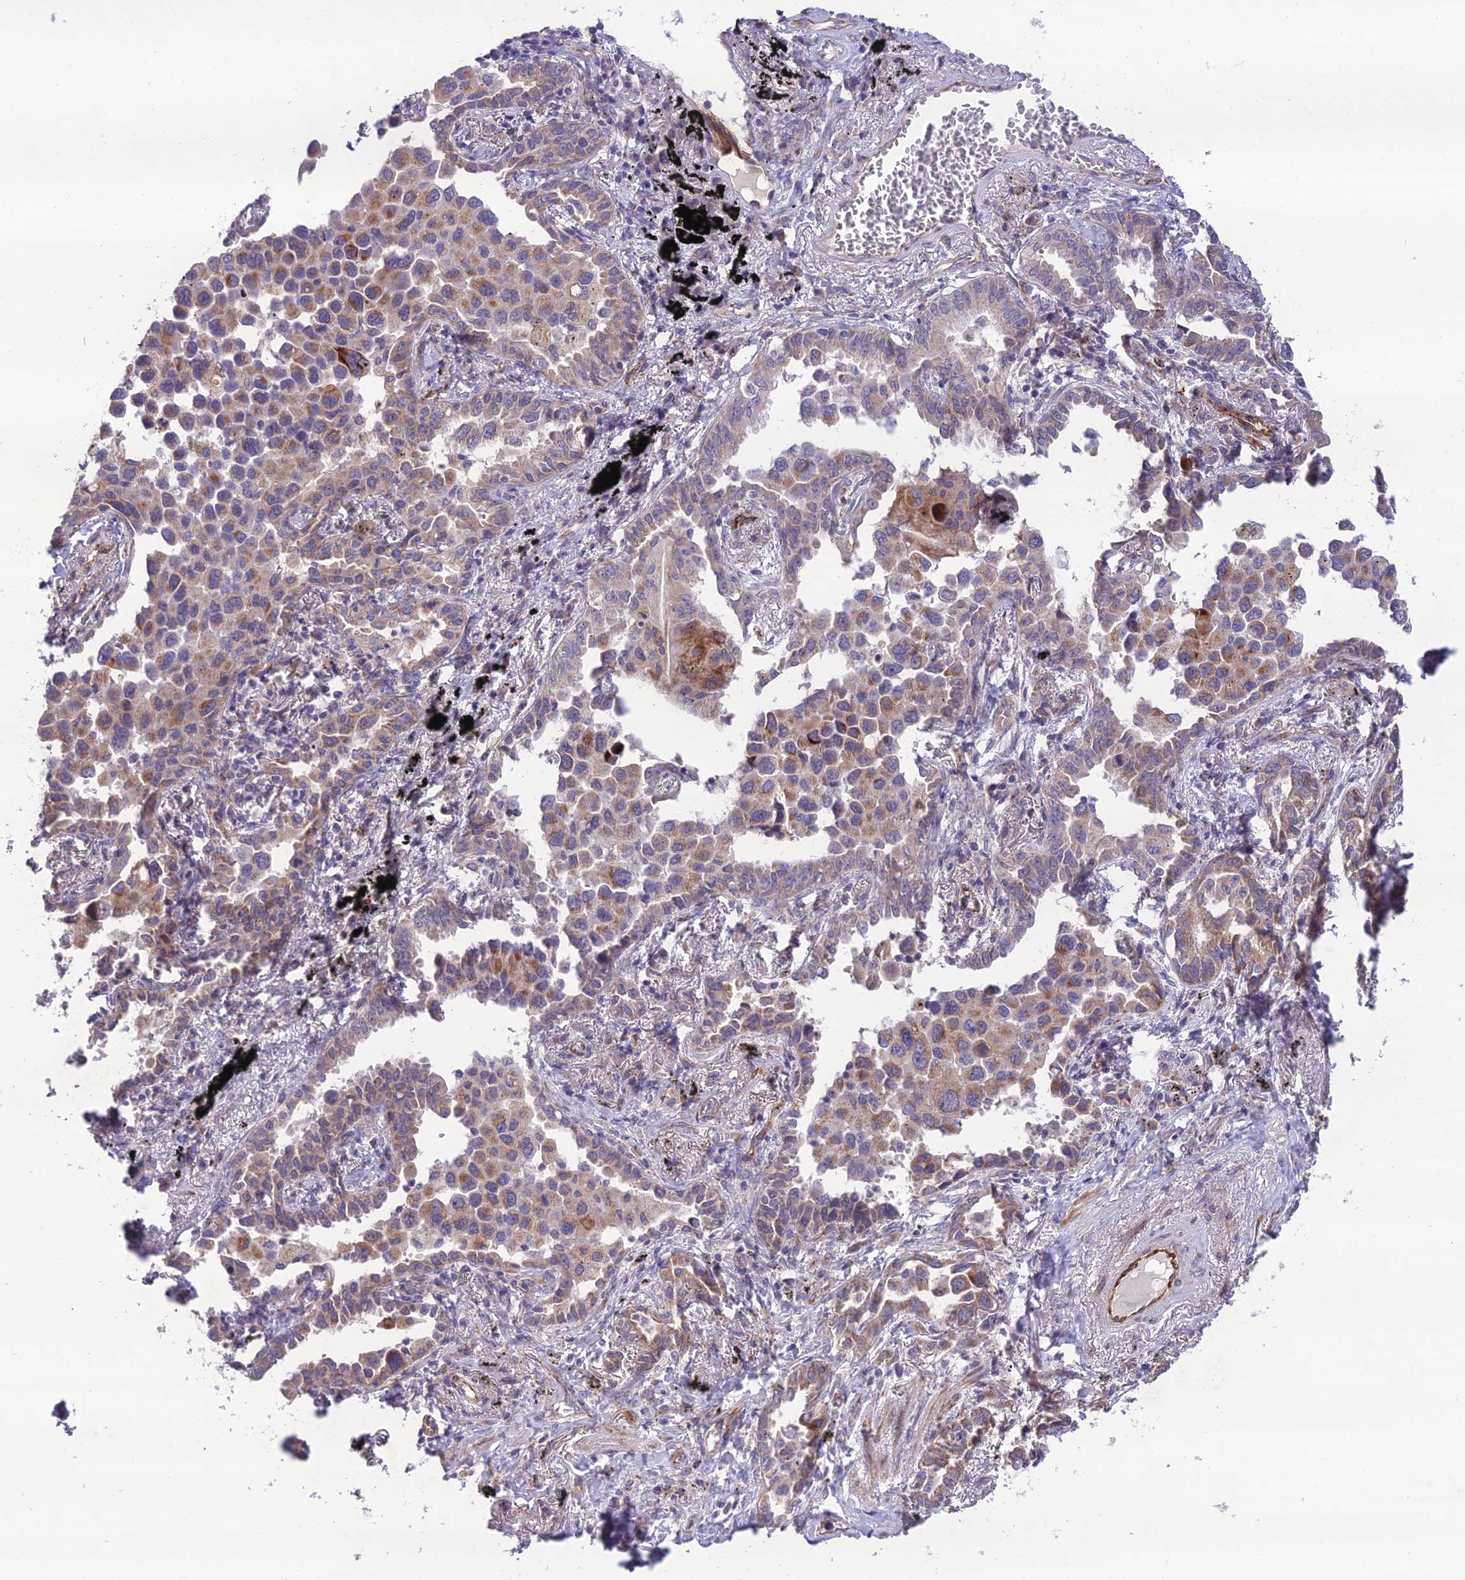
{"staining": {"intensity": "moderate", "quantity": "25%-75%", "location": "cytoplasmic/membranous"}, "tissue": "lung cancer", "cell_type": "Tumor cells", "image_type": "cancer", "snomed": [{"axis": "morphology", "description": "Adenocarcinoma, NOS"}, {"axis": "topography", "description": "Lung"}], "caption": "Immunohistochemical staining of adenocarcinoma (lung) exhibits medium levels of moderate cytoplasmic/membranous expression in about 25%-75% of tumor cells.", "gene": "NODAL", "patient": {"sex": "male", "age": 67}}